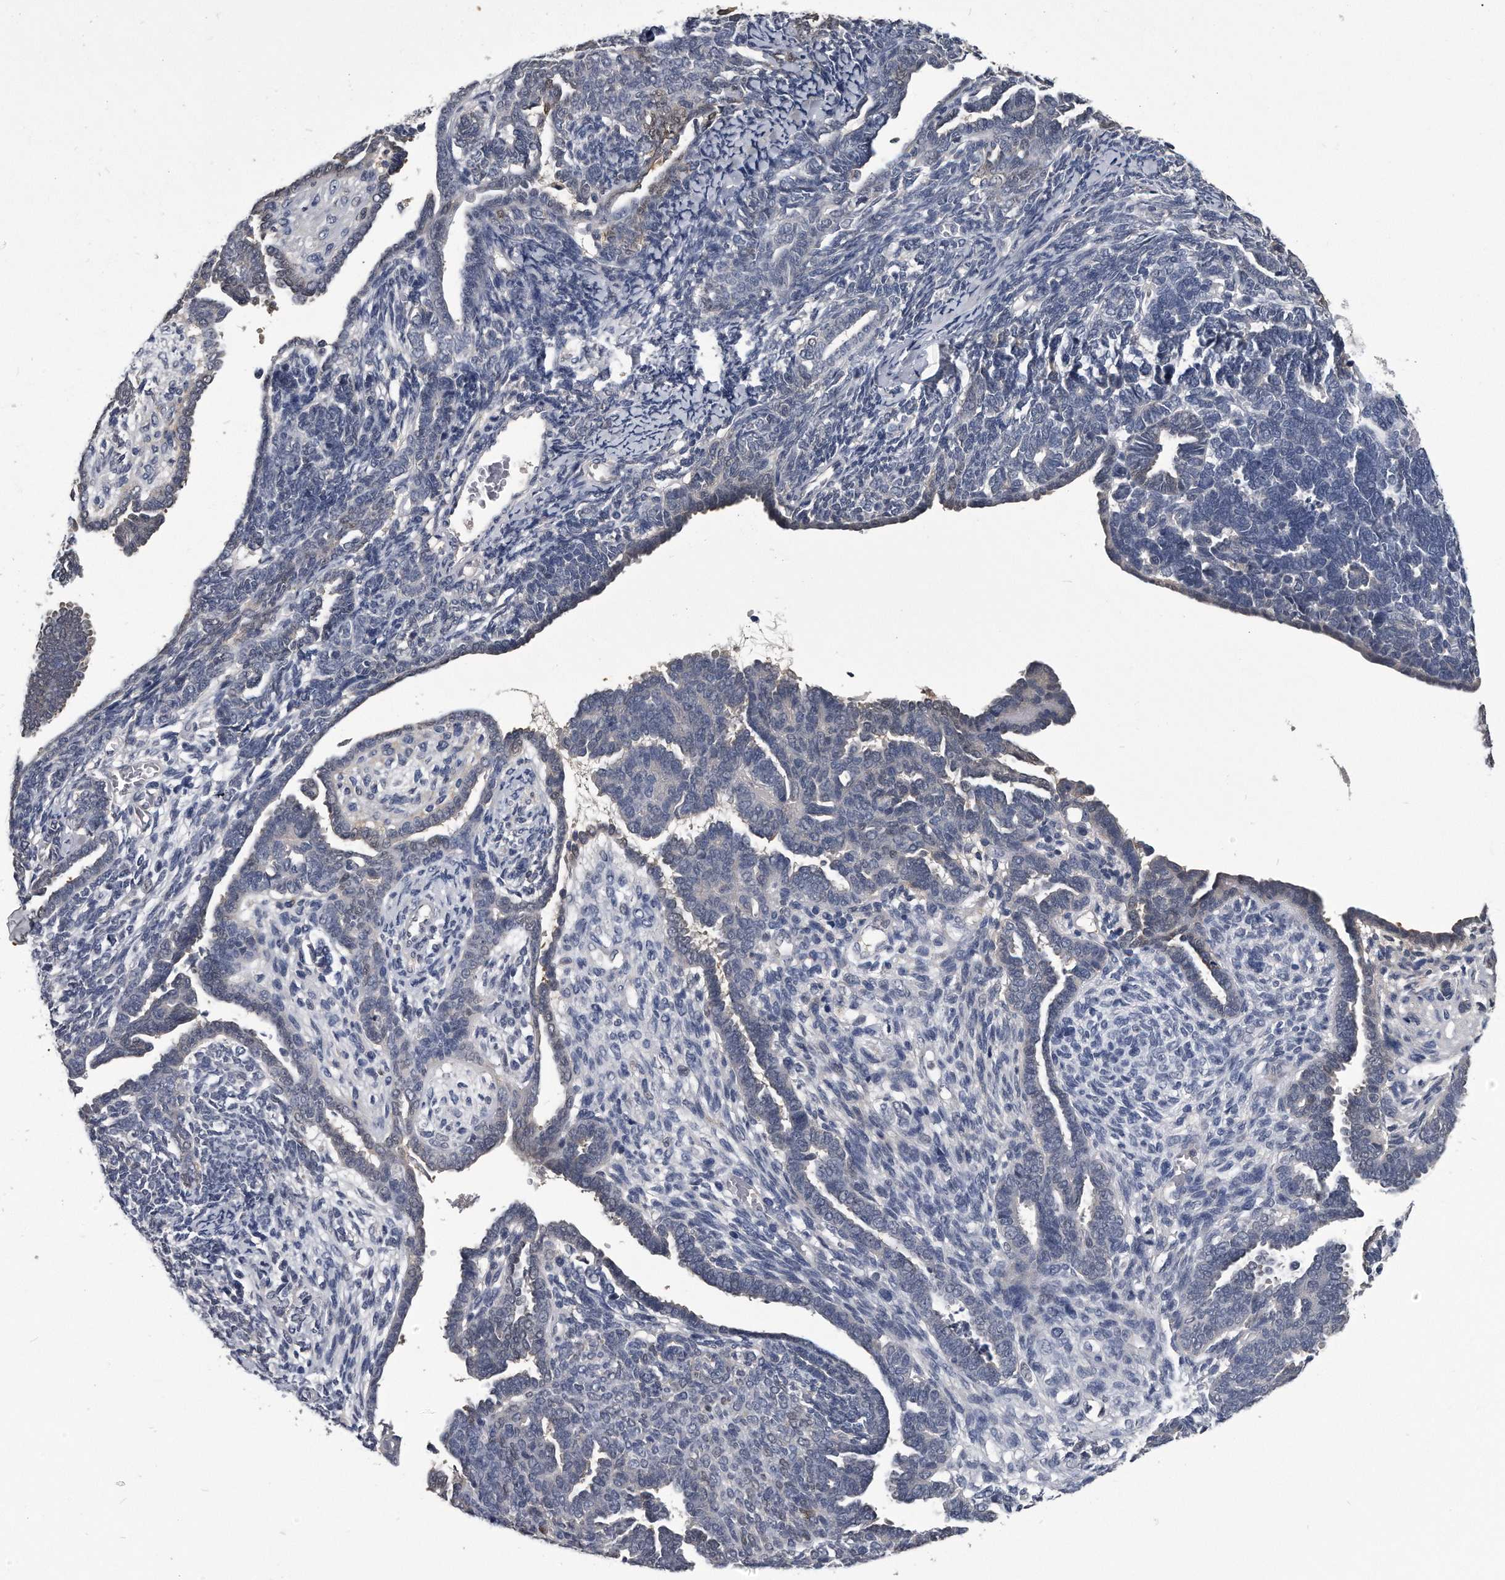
{"staining": {"intensity": "negative", "quantity": "none", "location": "none"}, "tissue": "endometrial cancer", "cell_type": "Tumor cells", "image_type": "cancer", "snomed": [{"axis": "morphology", "description": "Neoplasm, malignant, NOS"}, {"axis": "topography", "description": "Endometrium"}], "caption": "Image shows no significant protein positivity in tumor cells of endometrial cancer (malignant neoplasm).", "gene": "PDXK", "patient": {"sex": "female", "age": 74}}